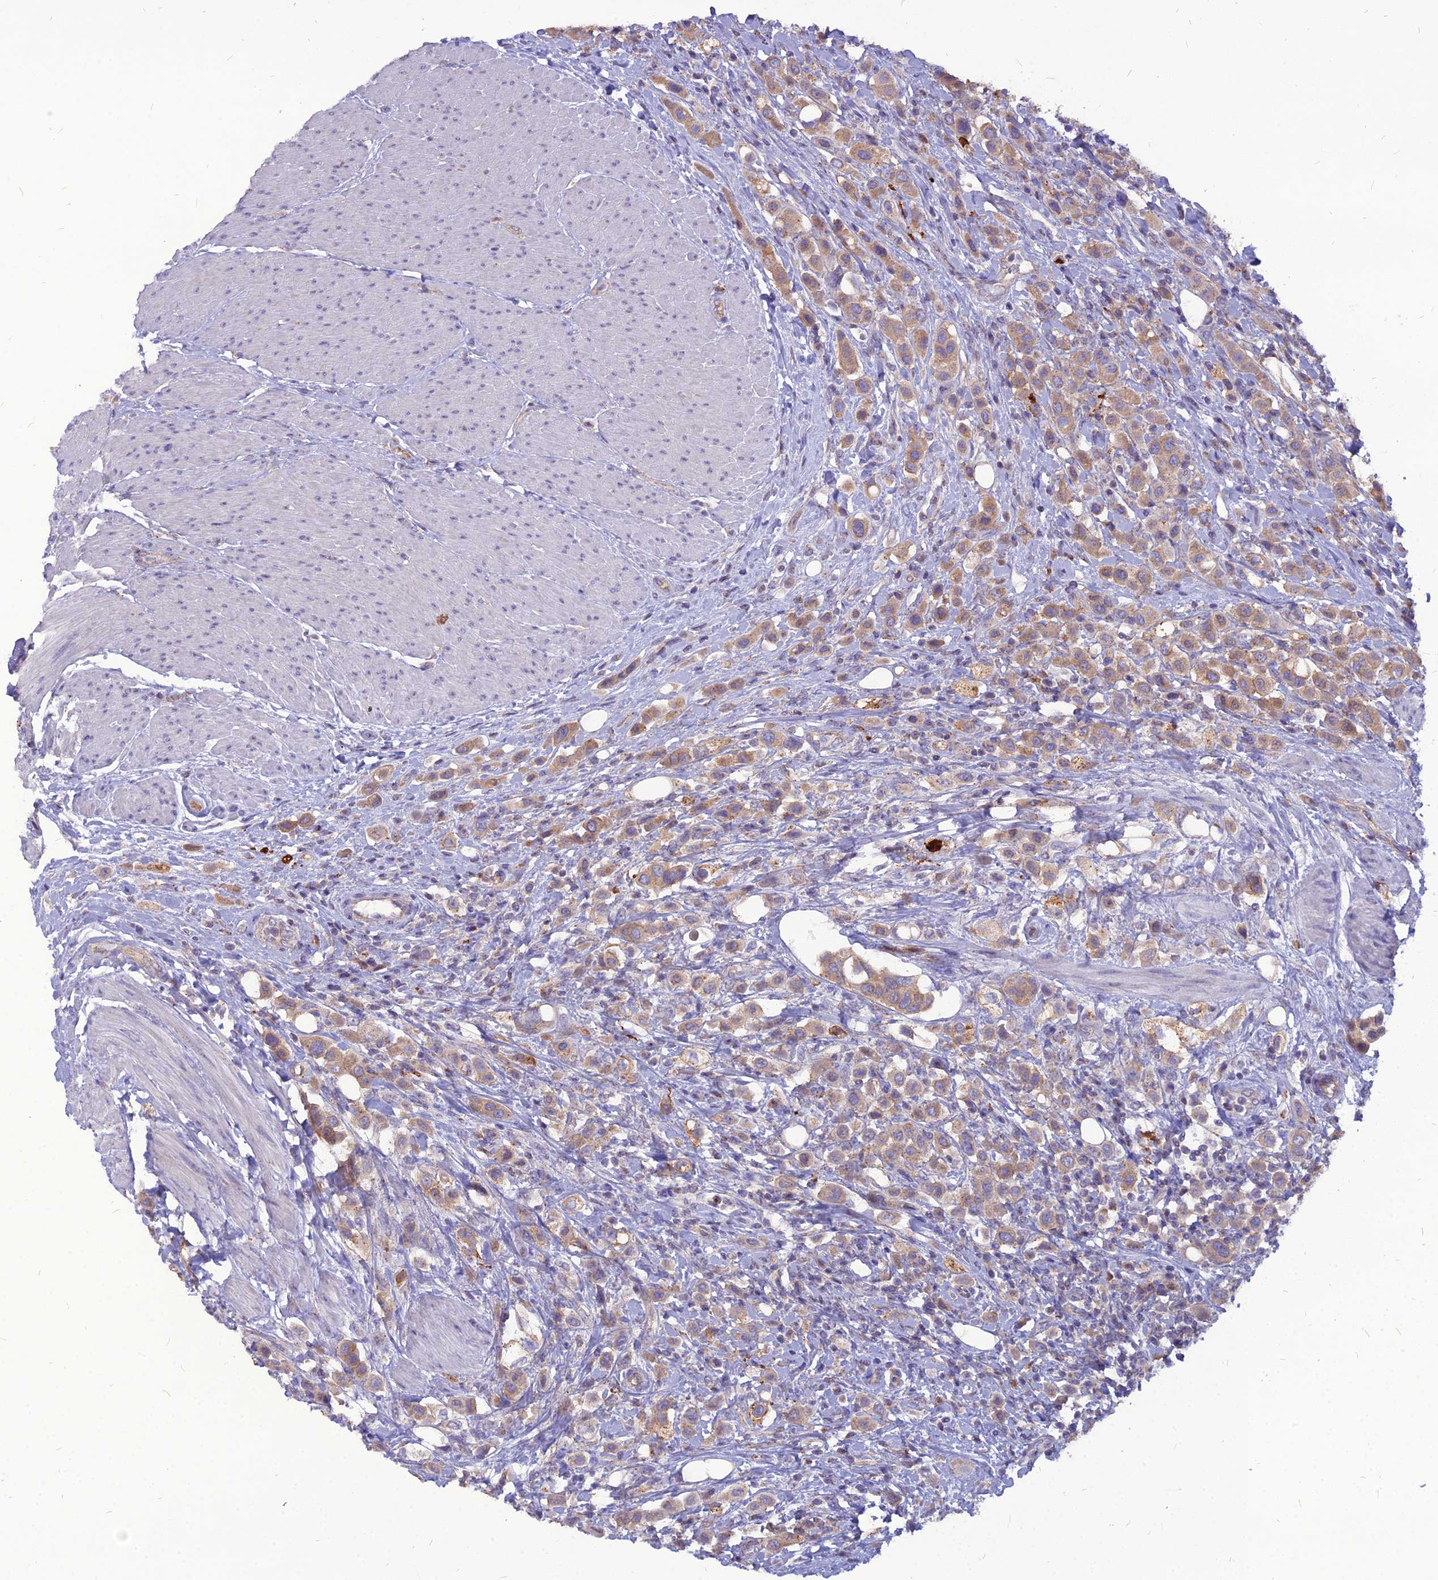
{"staining": {"intensity": "moderate", "quantity": ">75%", "location": "cytoplasmic/membranous"}, "tissue": "urothelial cancer", "cell_type": "Tumor cells", "image_type": "cancer", "snomed": [{"axis": "morphology", "description": "Urothelial carcinoma, High grade"}, {"axis": "topography", "description": "Urinary bladder"}], "caption": "Immunohistochemical staining of human high-grade urothelial carcinoma reveals medium levels of moderate cytoplasmic/membranous positivity in about >75% of tumor cells. The staining was performed using DAB (3,3'-diaminobenzidine) to visualize the protein expression in brown, while the nuclei were stained in blue with hematoxylin (Magnification: 20x).", "gene": "PCED1B", "patient": {"sex": "male", "age": 50}}